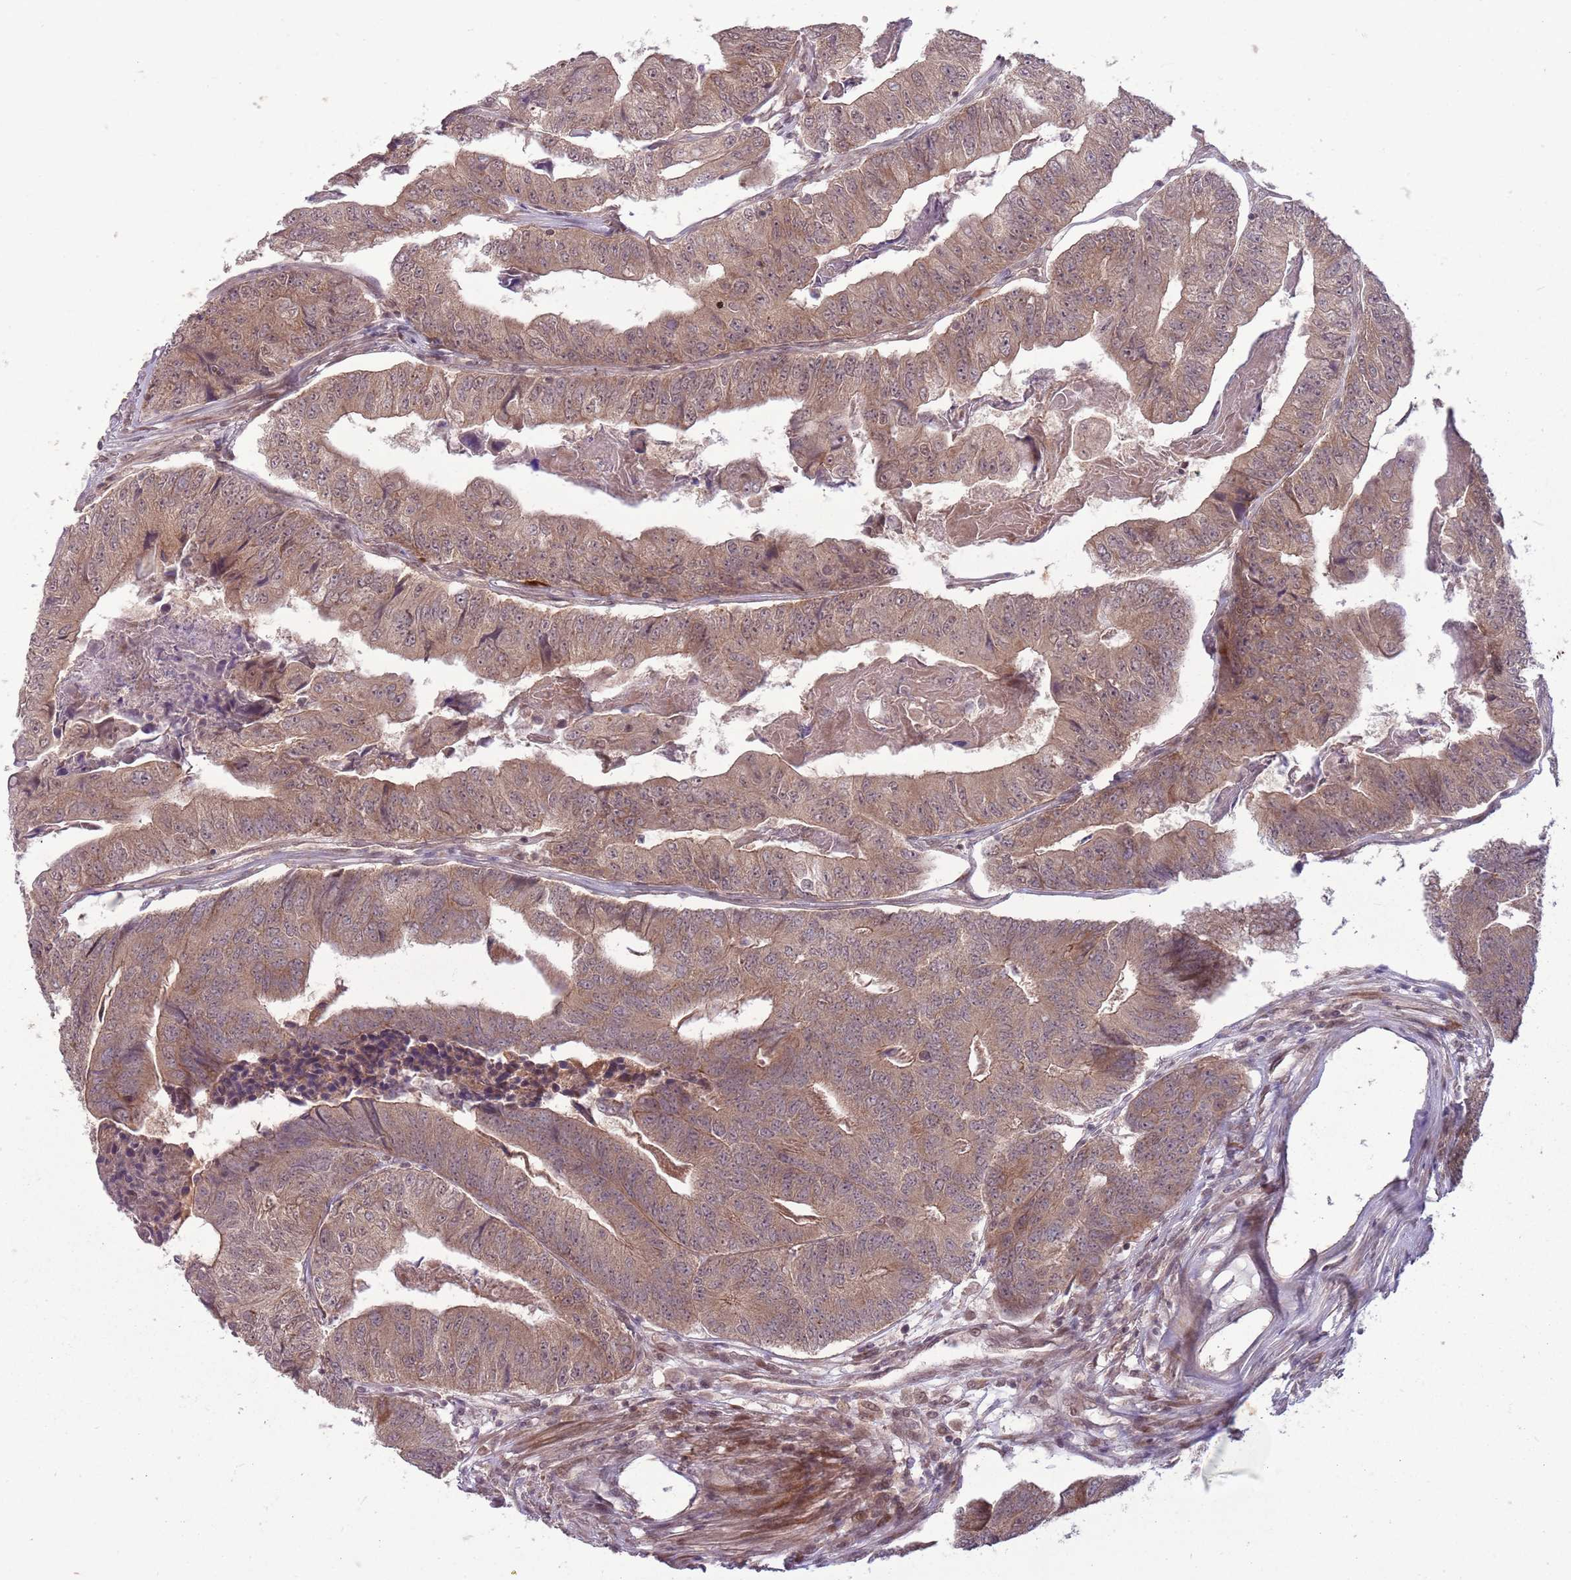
{"staining": {"intensity": "moderate", "quantity": ">75%", "location": "cytoplasmic/membranous"}, "tissue": "colorectal cancer", "cell_type": "Tumor cells", "image_type": "cancer", "snomed": [{"axis": "morphology", "description": "Adenocarcinoma, NOS"}, {"axis": "topography", "description": "Colon"}], "caption": "Immunohistochemistry (IHC) micrograph of colorectal cancer stained for a protein (brown), which displays medium levels of moderate cytoplasmic/membranous expression in about >75% of tumor cells.", "gene": "ADAMTS3", "patient": {"sex": "female", "age": 67}}